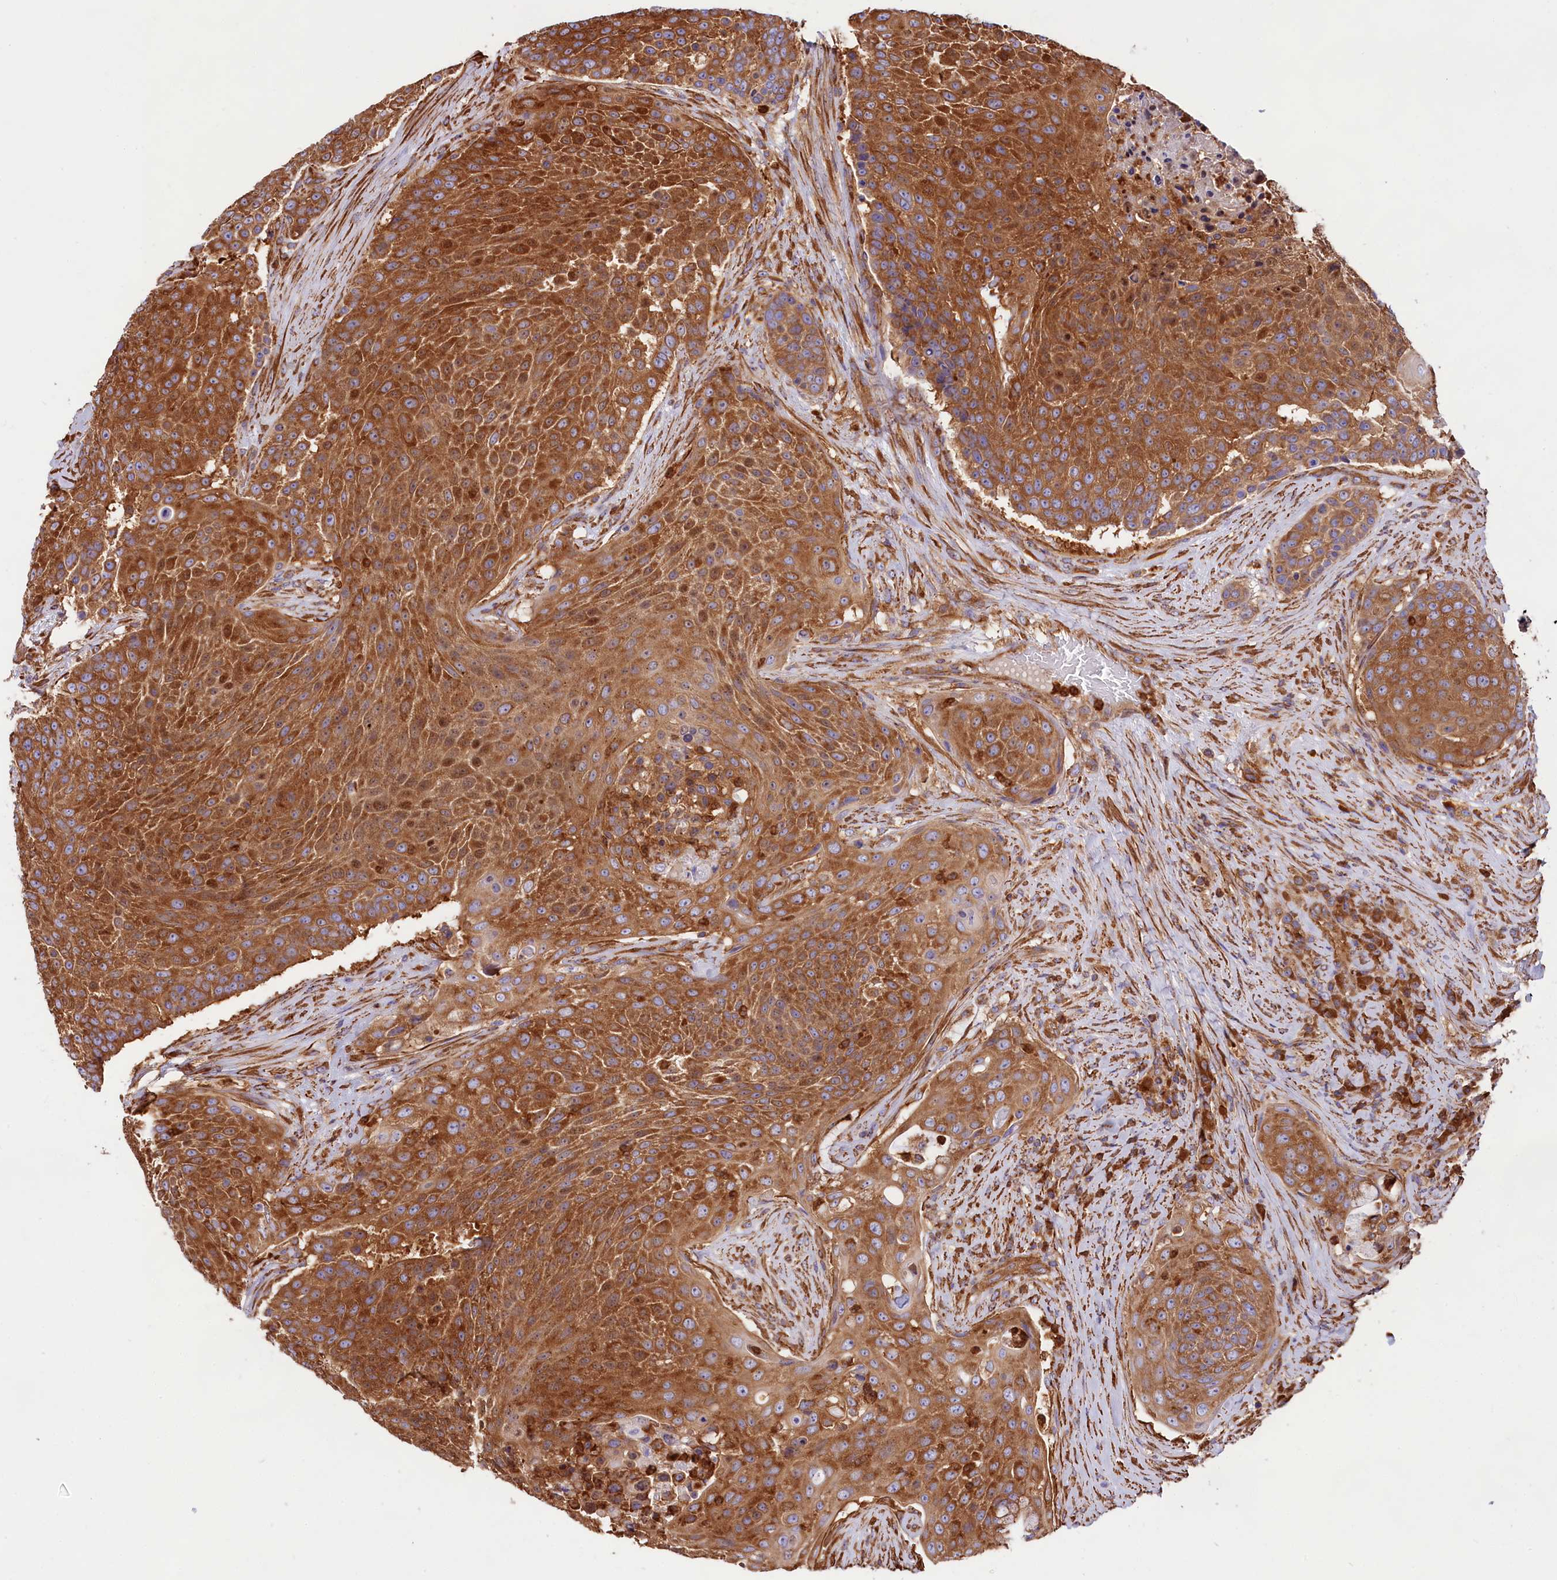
{"staining": {"intensity": "strong", "quantity": ">75%", "location": "cytoplasmic/membranous"}, "tissue": "urothelial cancer", "cell_type": "Tumor cells", "image_type": "cancer", "snomed": [{"axis": "morphology", "description": "Urothelial carcinoma, High grade"}, {"axis": "topography", "description": "Urinary bladder"}], "caption": "Tumor cells demonstrate high levels of strong cytoplasmic/membranous positivity in about >75% of cells in human urothelial cancer.", "gene": "GYS1", "patient": {"sex": "female", "age": 63}}